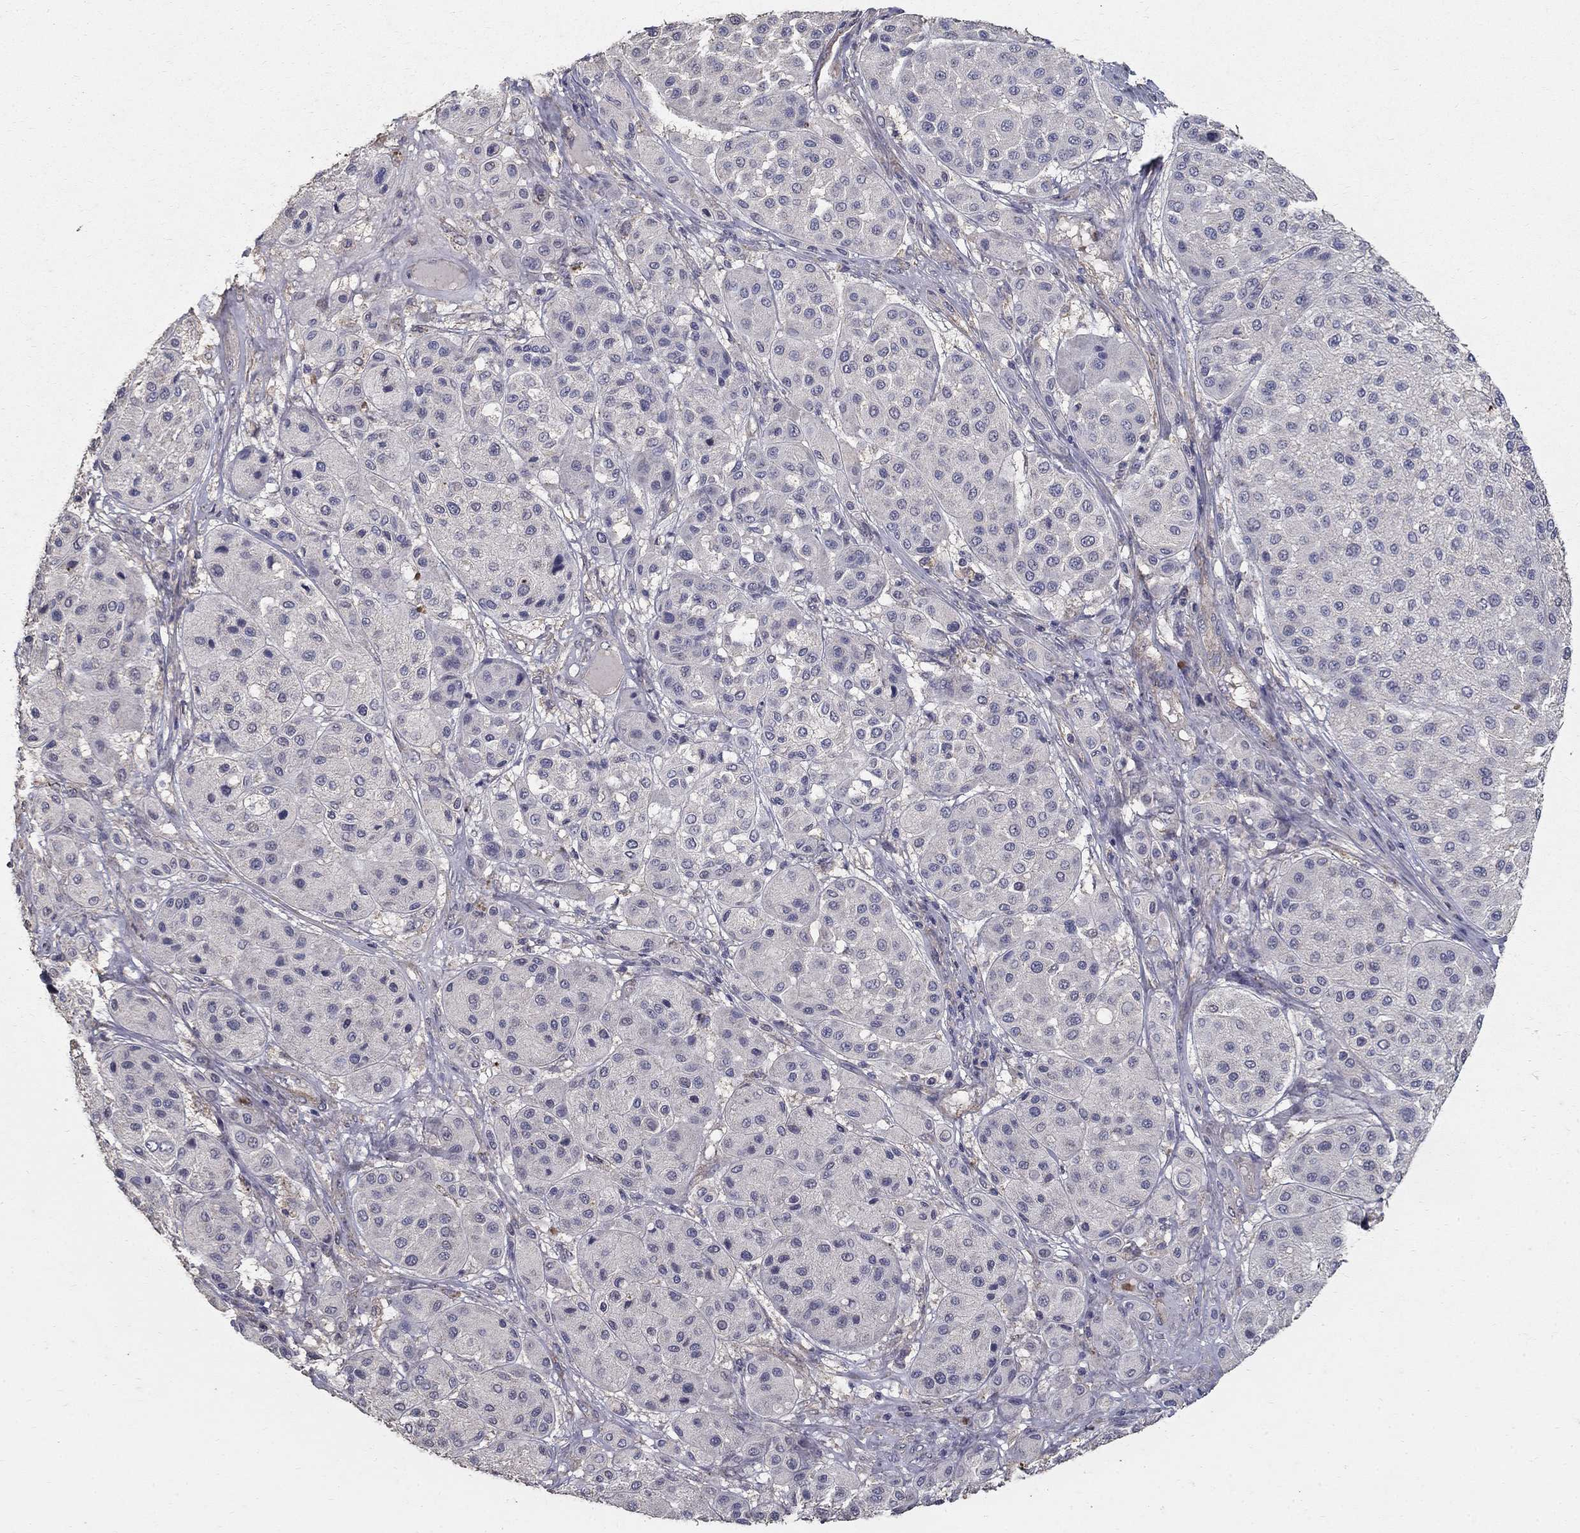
{"staining": {"intensity": "negative", "quantity": "none", "location": "none"}, "tissue": "melanoma", "cell_type": "Tumor cells", "image_type": "cancer", "snomed": [{"axis": "morphology", "description": "Malignant melanoma, Metastatic site"}, {"axis": "topography", "description": "Smooth muscle"}], "caption": "Immunohistochemistry (IHC) photomicrograph of neoplastic tissue: melanoma stained with DAB (3,3'-diaminobenzidine) demonstrates no significant protein expression in tumor cells.", "gene": "MPP2", "patient": {"sex": "male", "age": 41}}